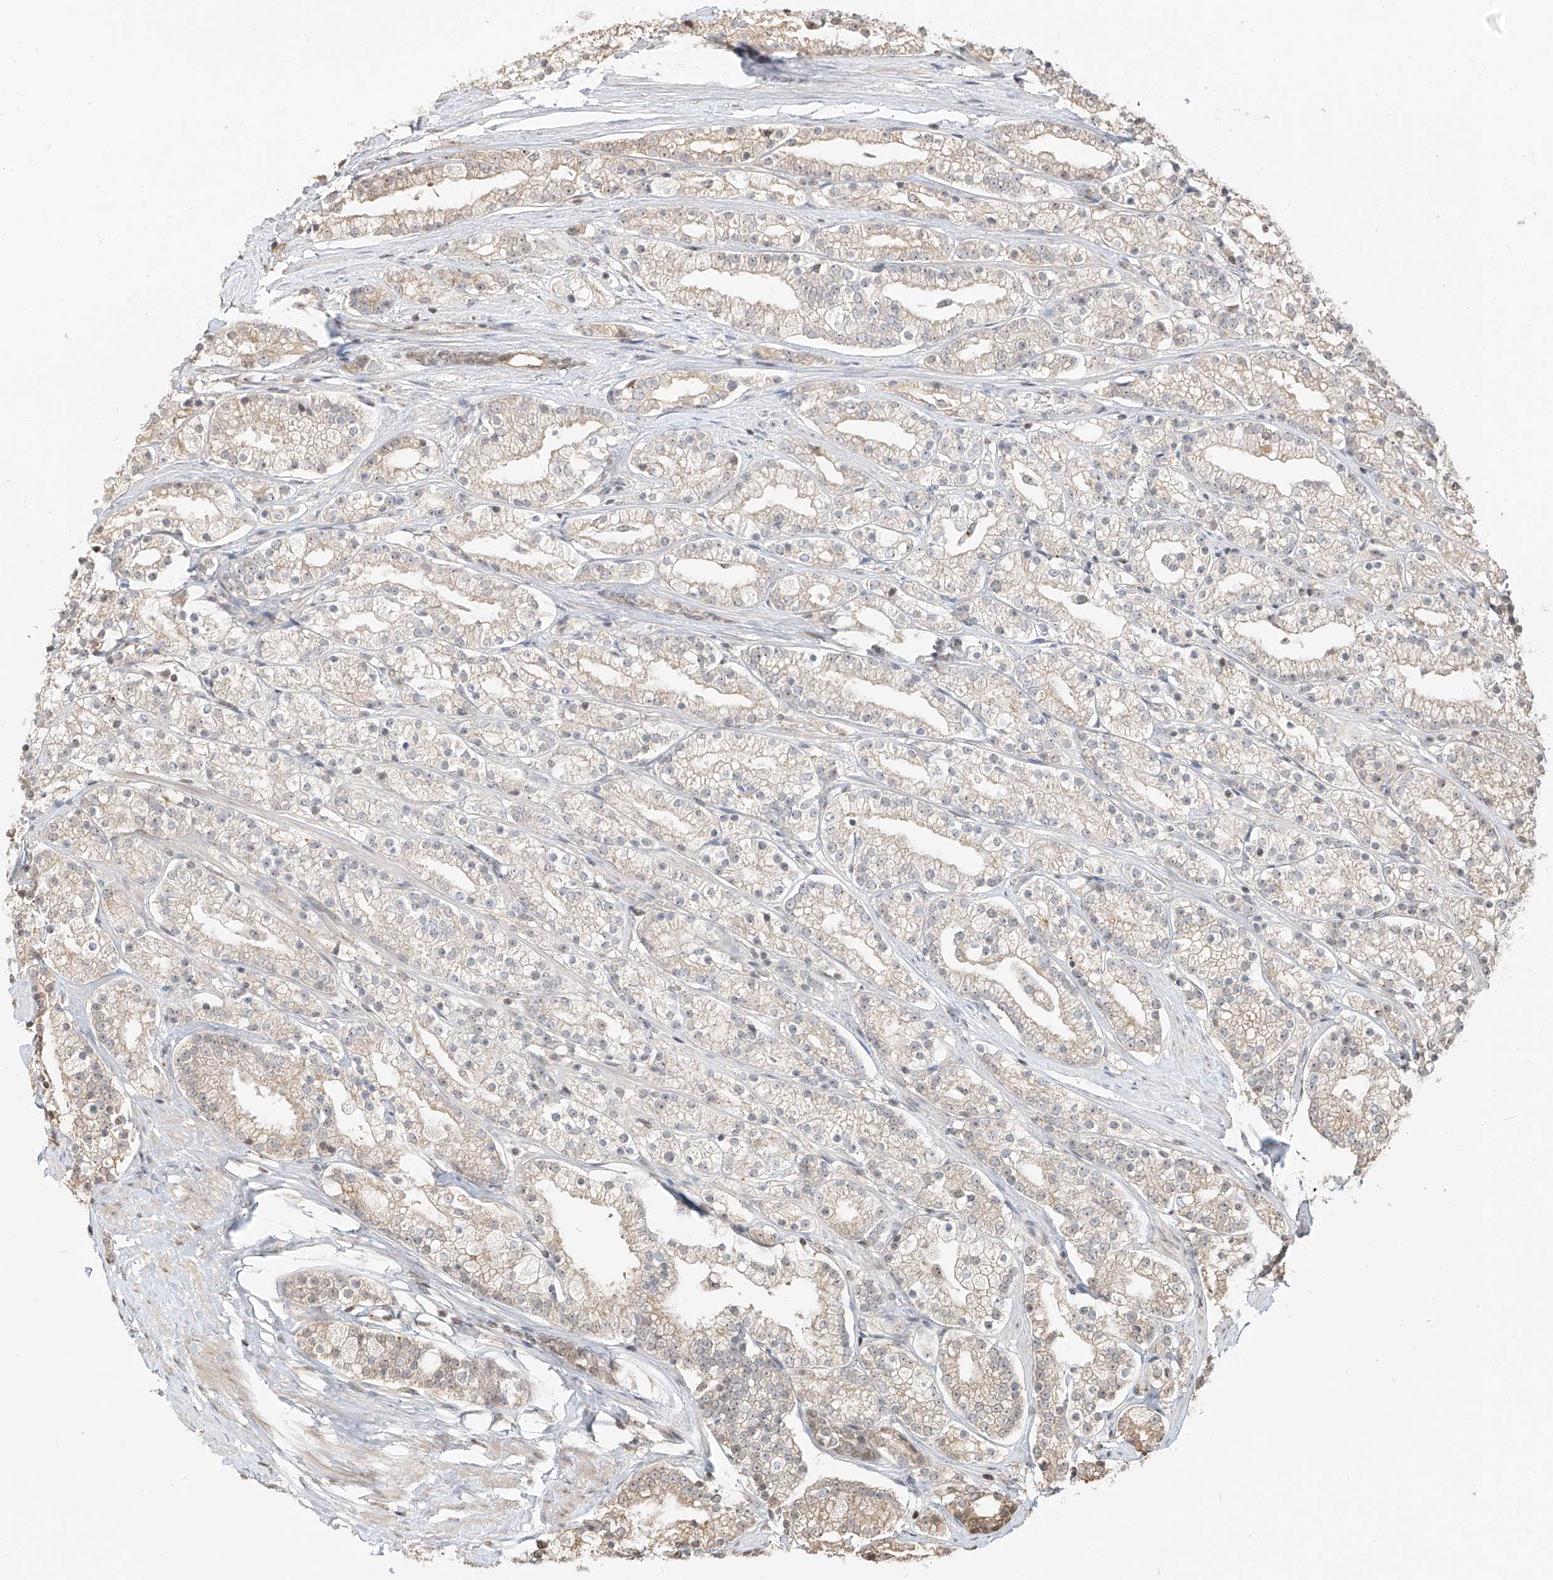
{"staining": {"intensity": "weak", "quantity": "<25%", "location": "cytoplasmic/membranous"}, "tissue": "prostate cancer", "cell_type": "Tumor cells", "image_type": "cancer", "snomed": [{"axis": "morphology", "description": "Adenocarcinoma, High grade"}, {"axis": "topography", "description": "Prostate"}], "caption": "Immunohistochemistry (IHC) of human high-grade adenocarcinoma (prostate) displays no expression in tumor cells.", "gene": "VMP1", "patient": {"sex": "male", "age": 69}}